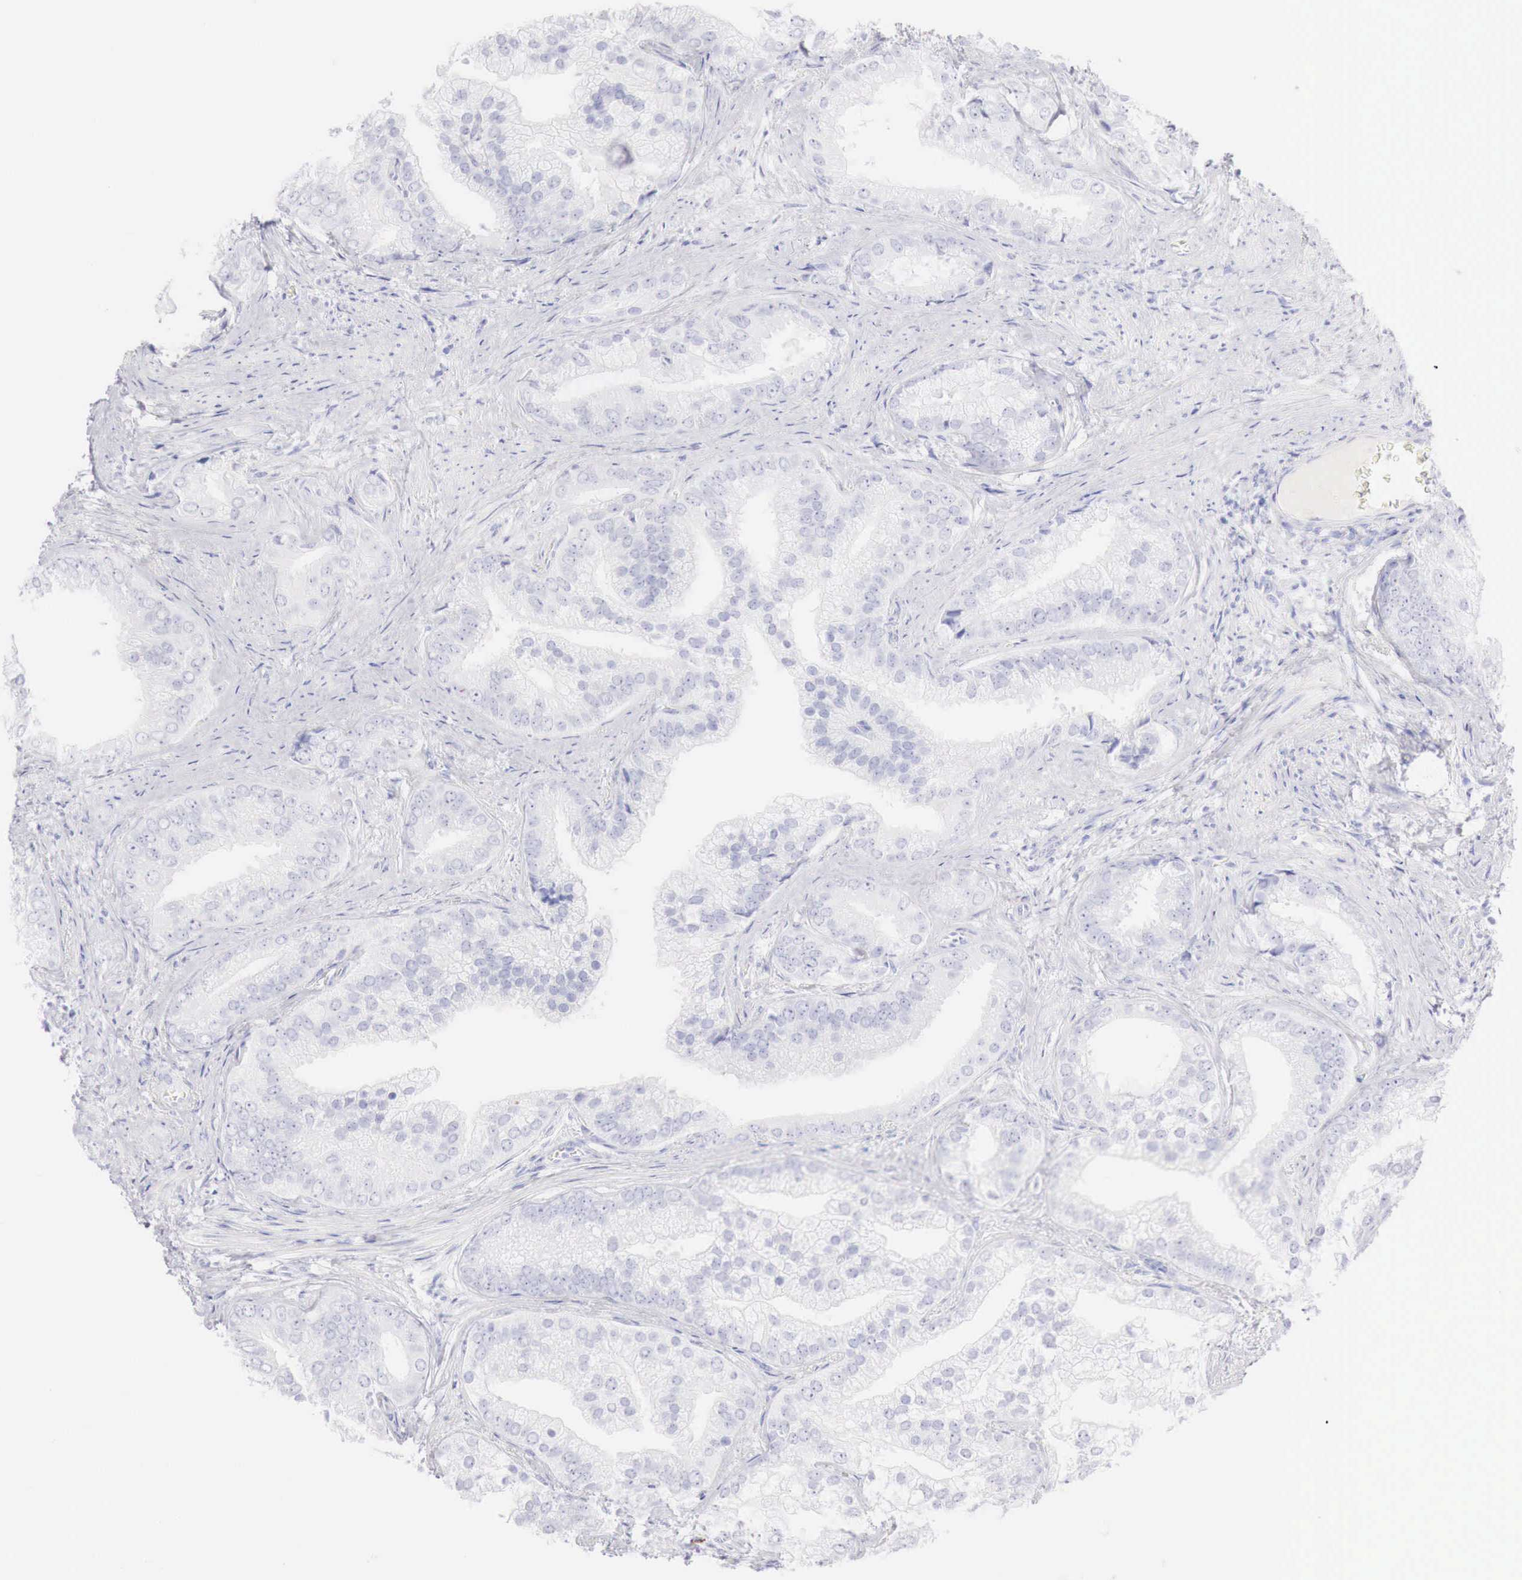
{"staining": {"intensity": "negative", "quantity": "none", "location": "none"}, "tissue": "prostate cancer", "cell_type": "Tumor cells", "image_type": "cancer", "snomed": [{"axis": "morphology", "description": "Adenocarcinoma, Low grade"}, {"axis": "topography", "description": "Prostate"}], "caption": "High magnification brightfield microscopy of prostate cancer stained with DAB (3,3'-diaminobenzidine) (brown) and counterstained with hematoxylin (blue): tumor cells show no significant expression.", "gene": "INHA", "patient": {"sex": "male", "age": 71}}